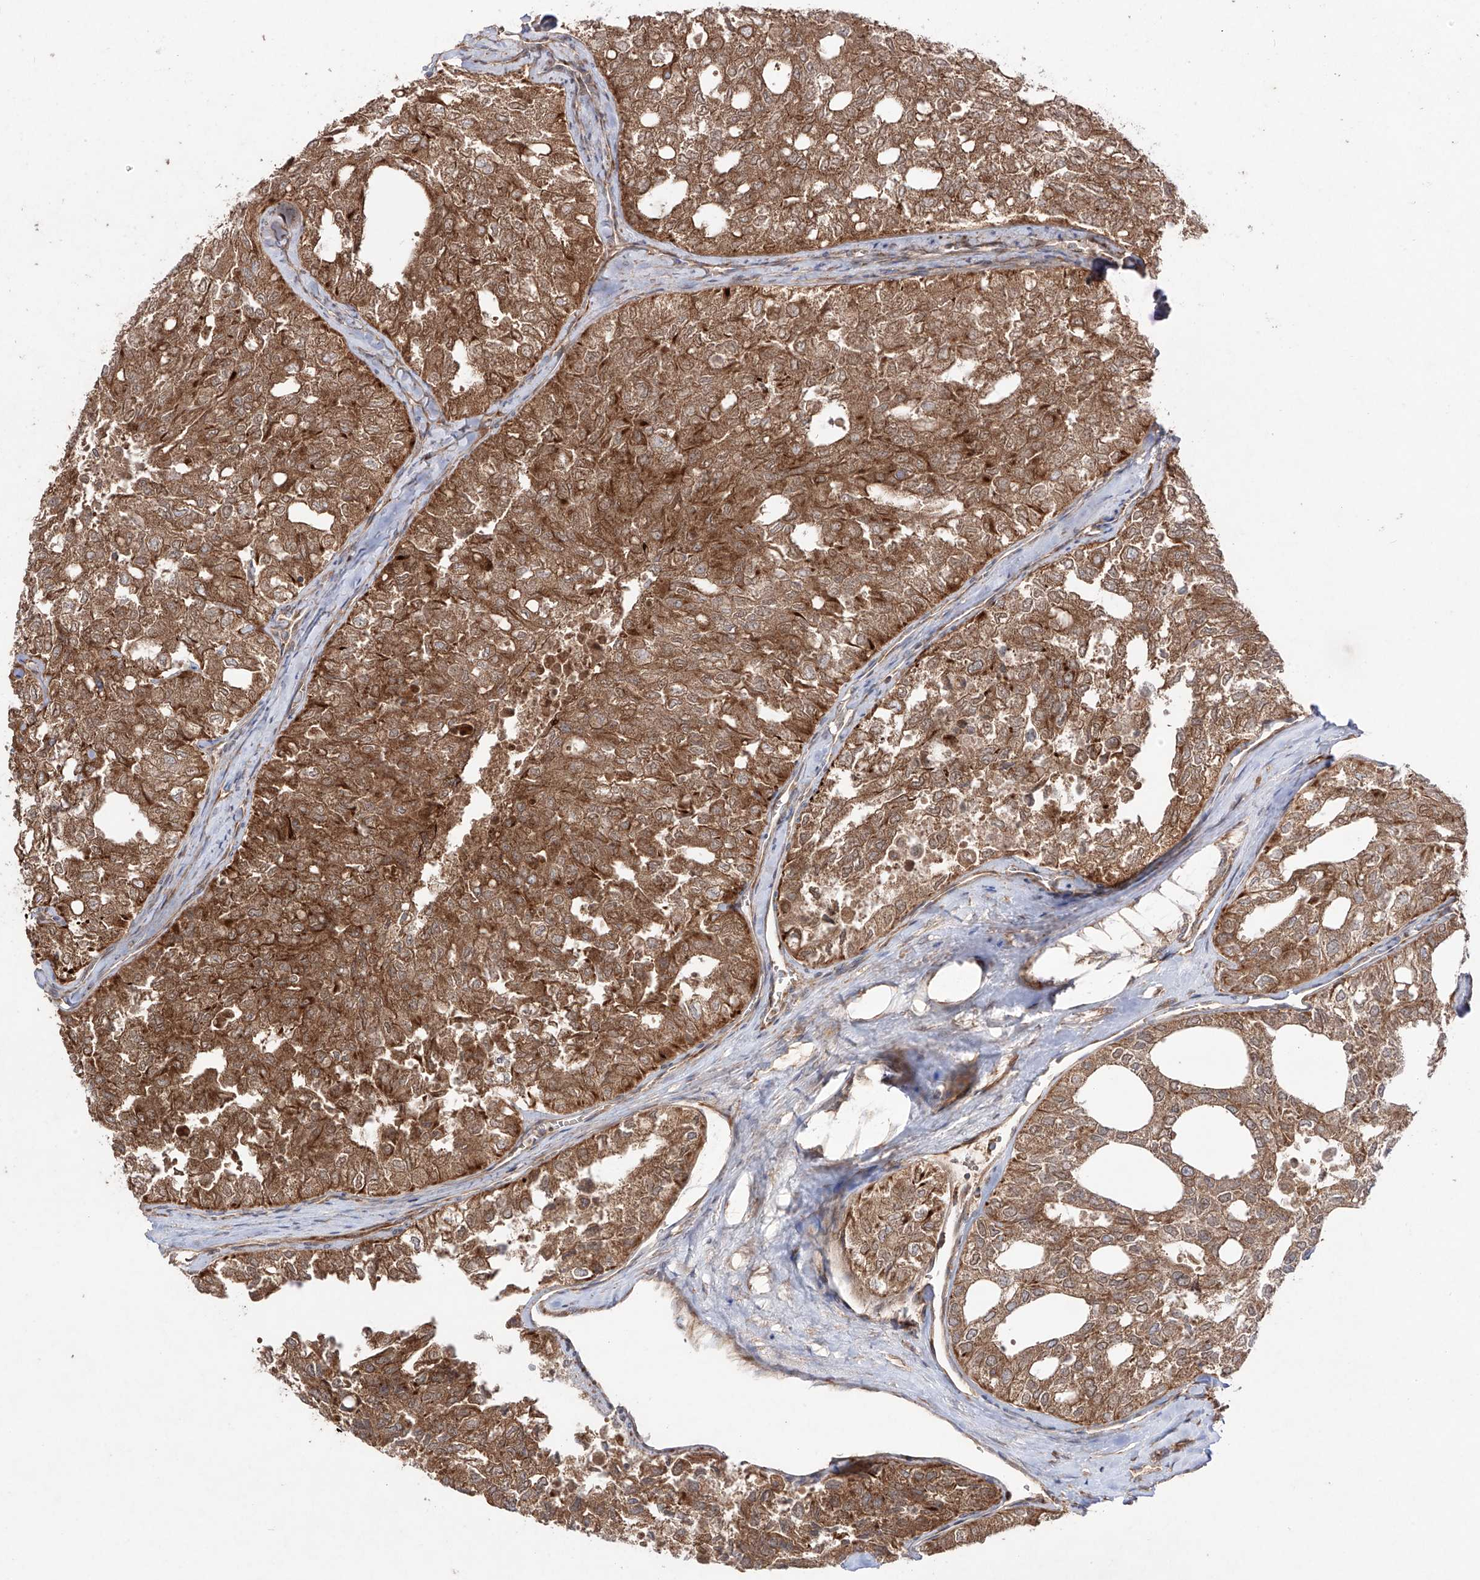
{"staining": {"intensity": "strong", "quantity": ">75%", "location": "cytoplasmic/membranous"}, "tissue": "thyroid cancer", "cell_type": "Tumor cells", "image_type": "cancer", "snomed": [{"axis": "morphology", "description": "Follicular adenoma carcinoma, NOS"}, {"axis": "topography", "description": "Thyroid gland"}], "caption": "IHC of thyroid cancer (follicular adenoma carcinoma) shows high levels of strong cytoplasmic/membranous expression in approximately >75% of tumor cells. The protein is shown in brown color, while the nuclei are stained blue.", "gene": "YKT6", "patient": {"sex": "male", "age": 75}}